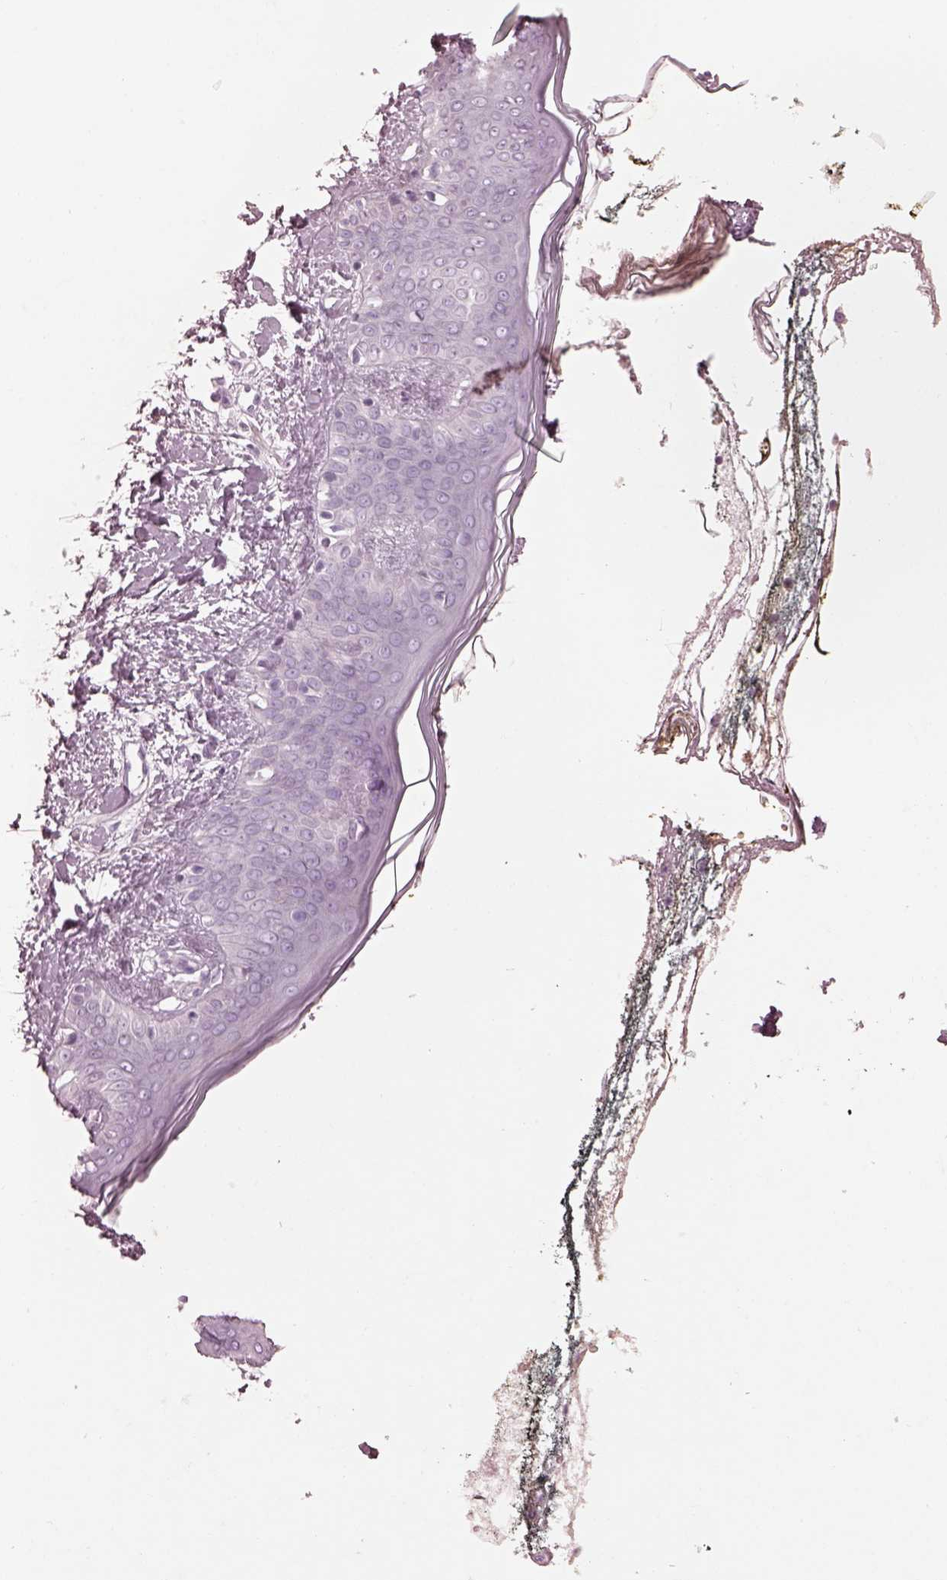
{"staining": {"intensity": "negative", "quantity": "none", "location": "none"}, "tissue": "skin", "cell_type": "Fibroblasts", "image_type": "normal", "snomed": [{"axis": "morphology", "description": "Normal tissue, NOS"}, {"axis": "topography", "description": "Skin"}], "caption": "Skin stained for a protein using immunohistochemistry shows no expression fibroblasts.", "gene": "ENSG00000289258", "patient": {"sex": "female", "age": 34}}